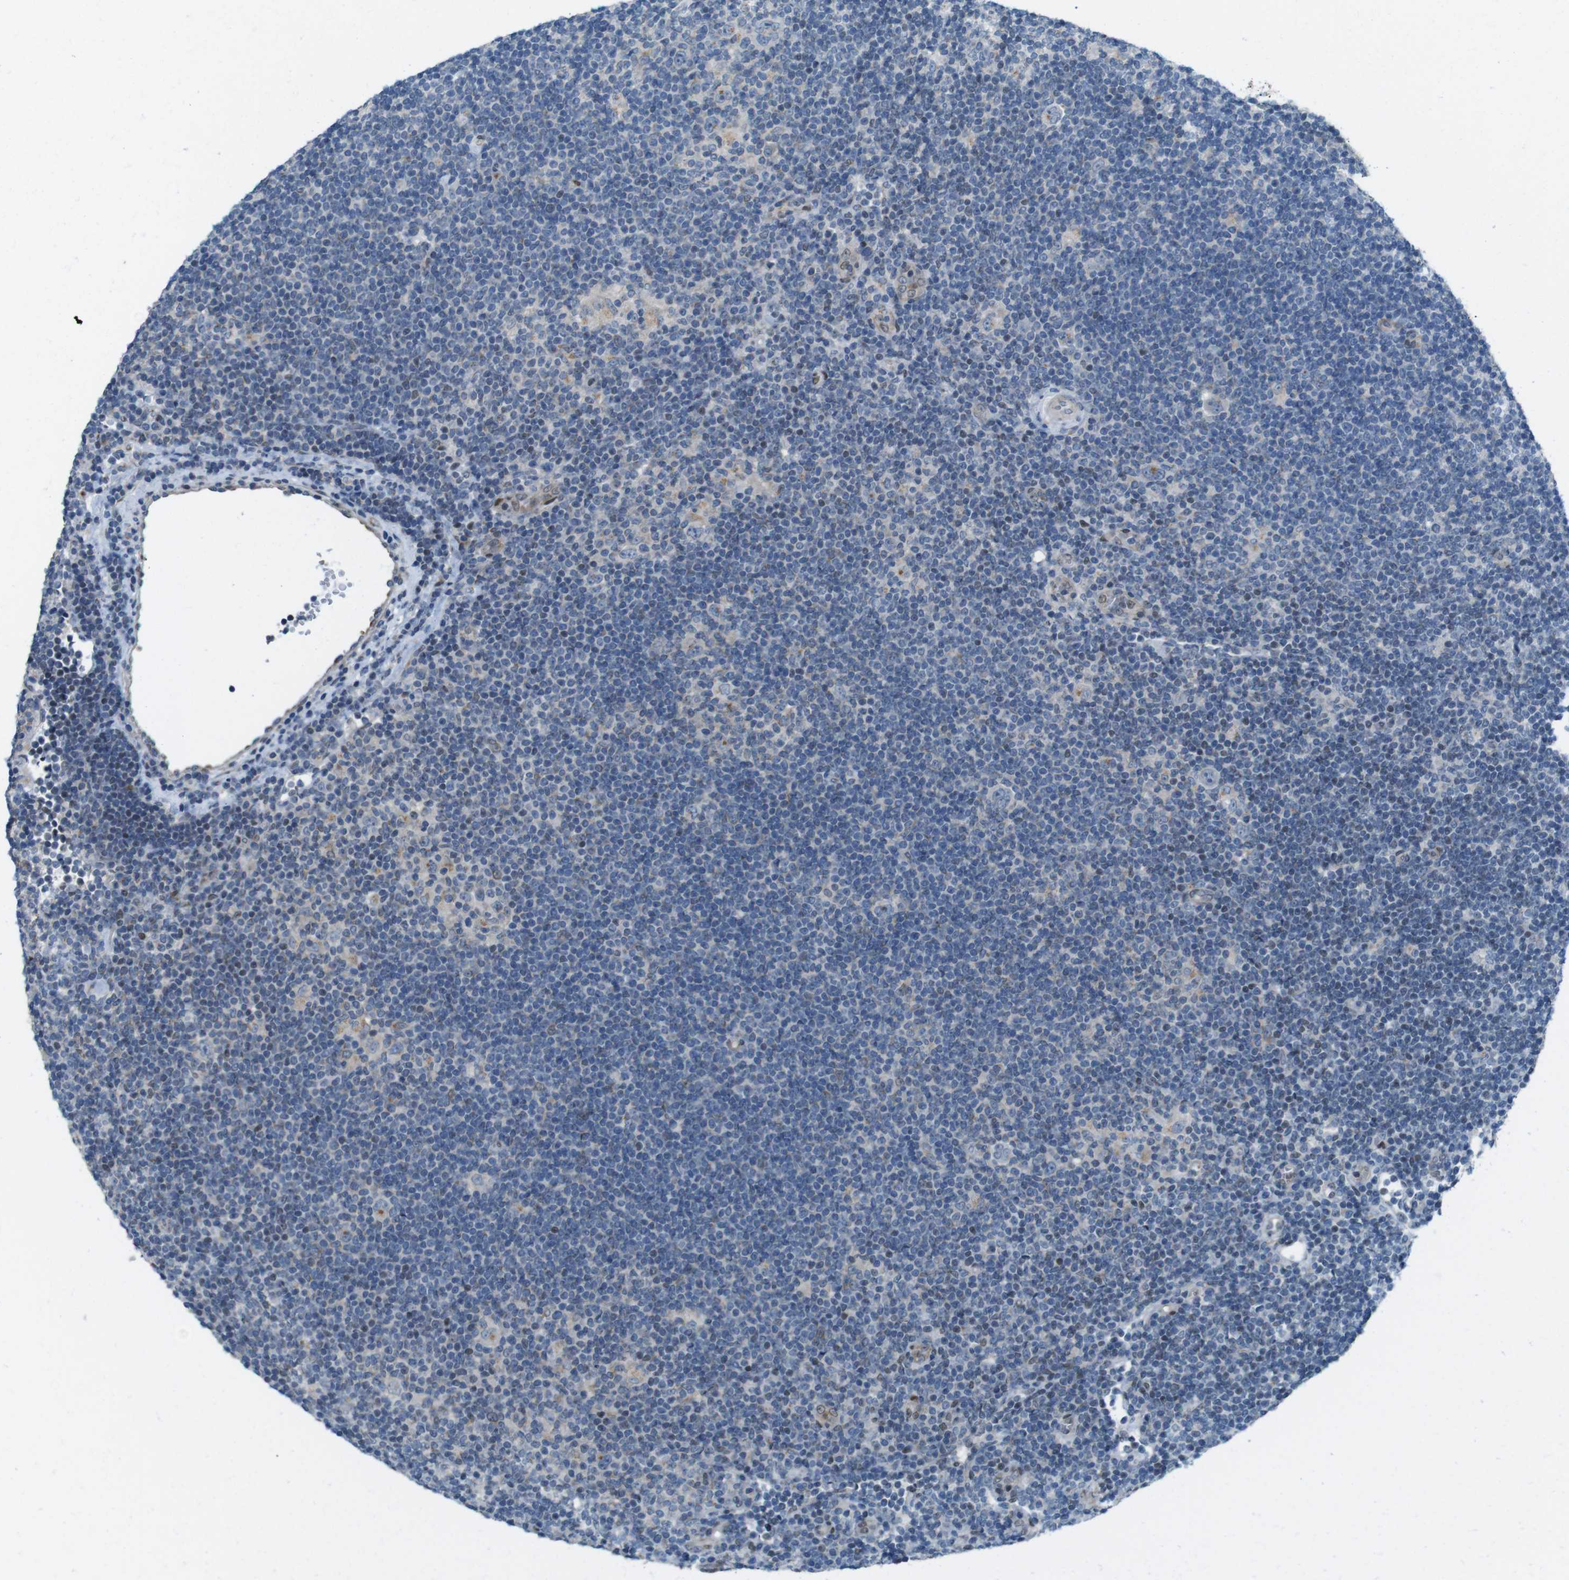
{"staining": {"intensity": "negative", "quantity": "none", "location": "none"}, "tissue": "lymphoma", "cell_type": "Tumor cells", "image_type": "cancer", "snomed": [{"axis": "morphology", "description": "Hodgkin's disease, NOS"}, {"axis": "topography", "description": "Lymph node"}], "caption": "Tumor cells show no significant protein expression in lymphoma.", "gene": "SKI", "patient": {"sex": "female", "age": 57}}